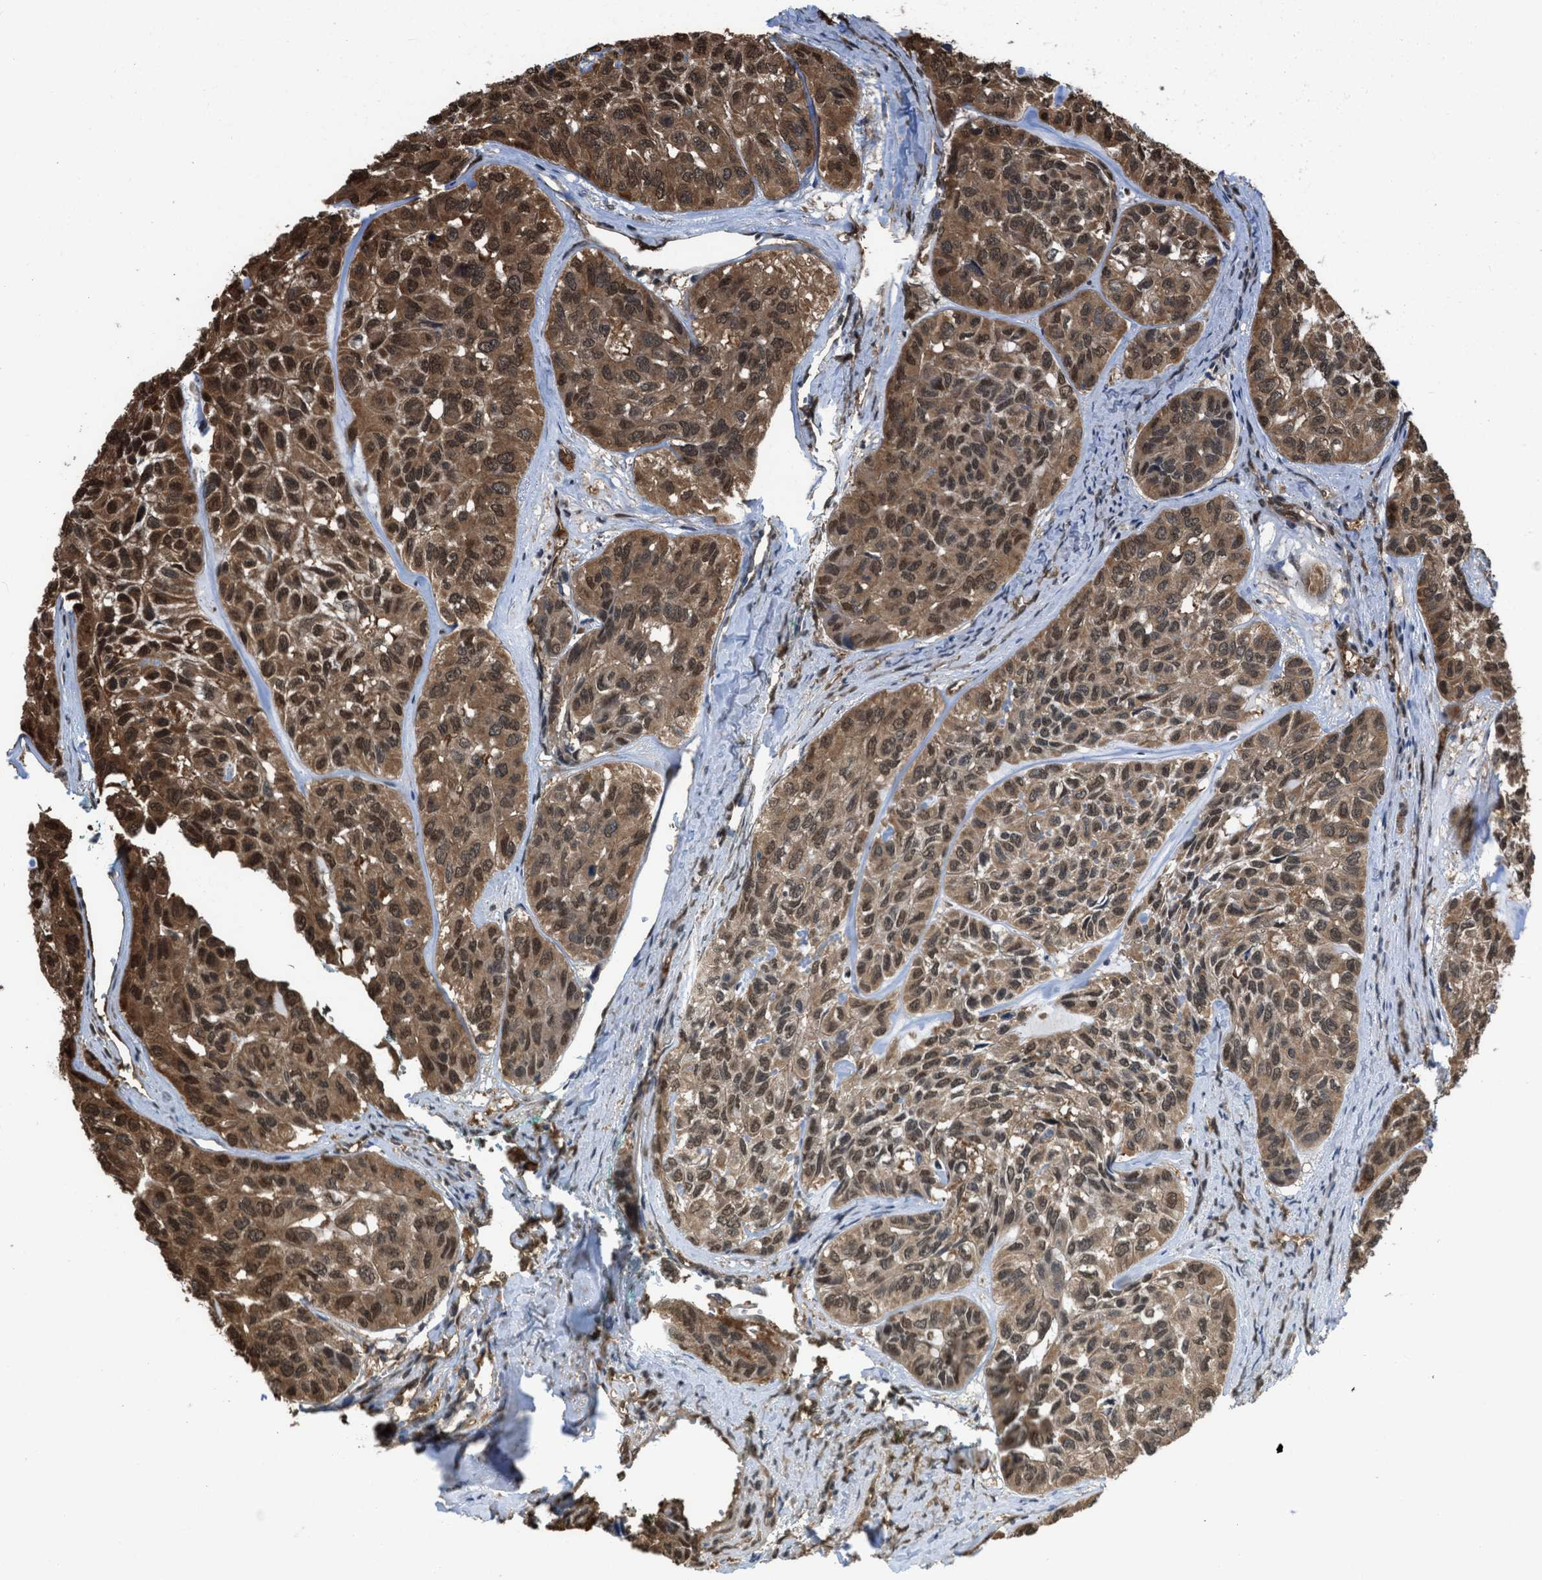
{"staining": {"intensity": "moderate", "quantity": ">75%", "location": "cytoplasmic/membranous,nuclear"}, "tissue": "head and neck cancer", "cell_type": "Tumor cells", "image_type": "cancer", "snomed": [{"axis": "morphology", "description": "Adenocarcinoma, NOS"}, {"axis": "topography", "description": "Salivary gland, NOS"}, {"axis": "topography", "description": "Head-Neck"}], "caption": "A medium amount of moderate cytoplasmic/membranous and nuclear expression is seen in about >75% of tumor cells in adenocarcinoma (head and neck) tissue. Nuclei are stained in blue.", "gene": "YWHAG", "patient": {"sex": "female", "age": 76}}